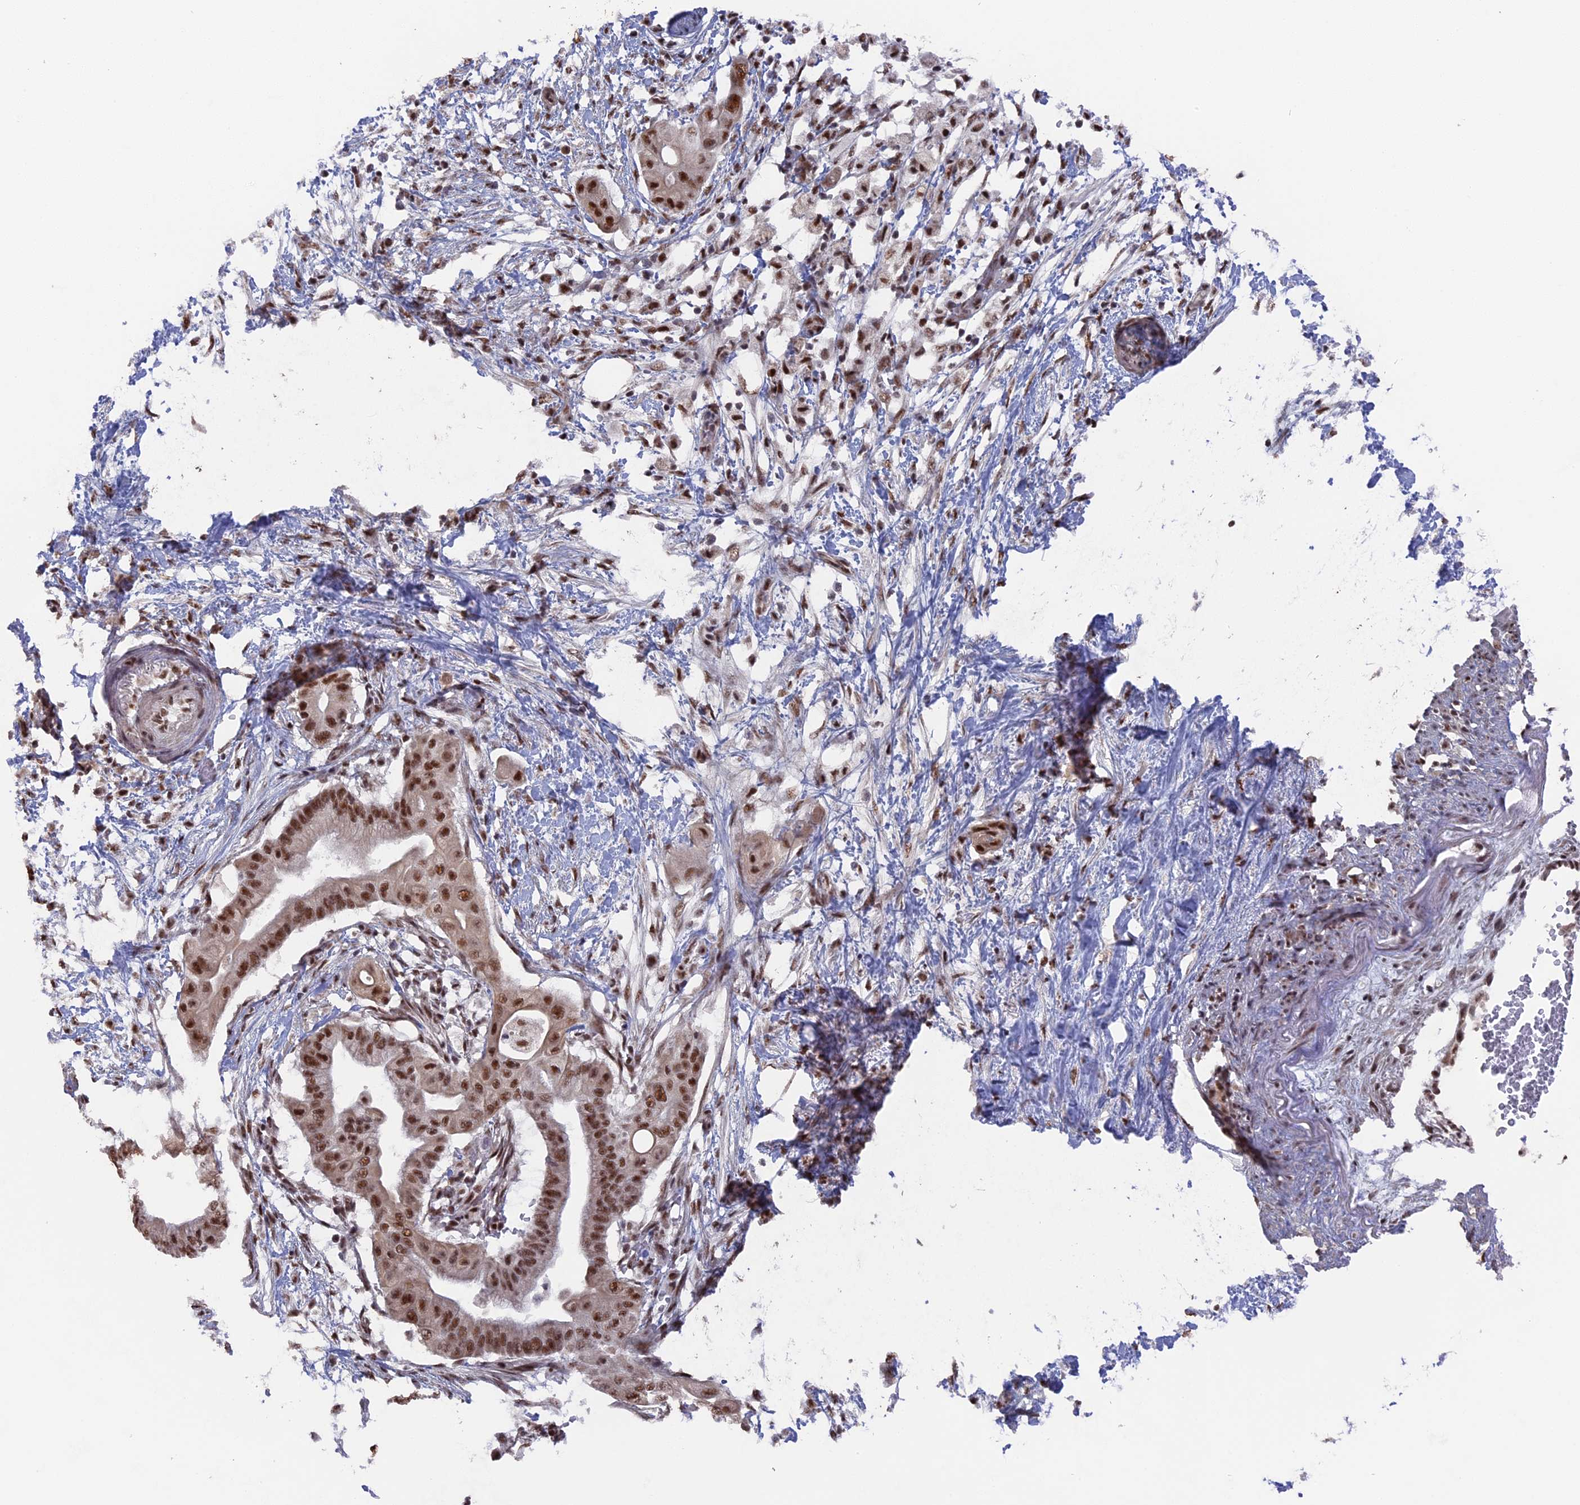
{"staining": {"intensity": "moderate", "quantity": ">75%", "location": "nuclear"}, "tissue": "pancreatic cancer", "cell_type": "Tumor cells", "image_type": "cancer", "snomed": [{"axis": "morphology", "description": "Adenocarcinoma, NOS"}, {"axis": "topography", "description": "Pancreas"}], "caption": "Approximately >75% of tumor cells in human pancreatic cancer (adenocarcinoma) reveal moderate nuclear protein positivity as visualized by brown immunohistochemical staining.", "gene": "SF3A2", "patient": {"sex": "male", "age": 68}}